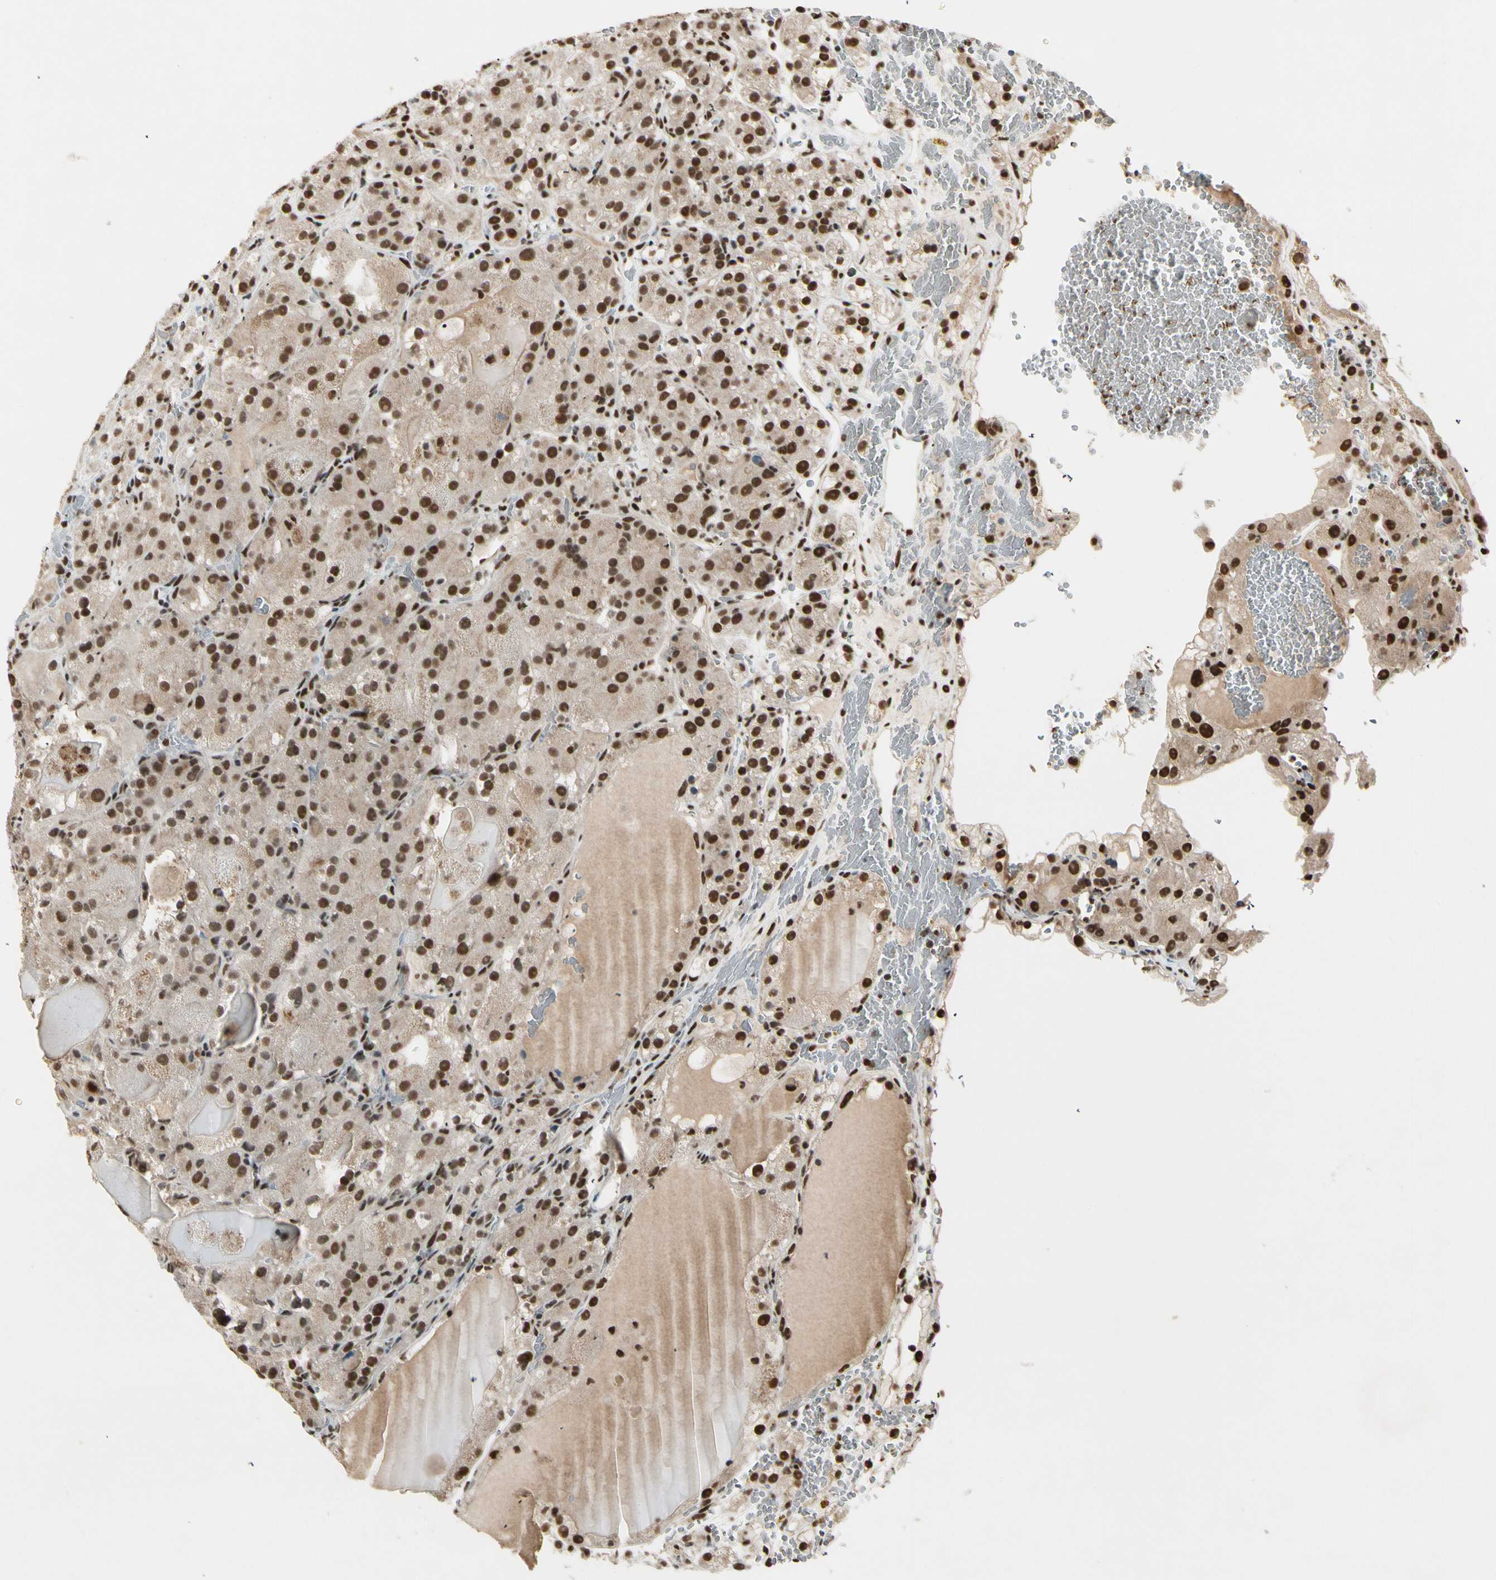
{"staining": {"intensity": "strong", "quantity": ">75%", "location": "nuclear"}, "tissue": "renal cancer", "cell_type": "Tumor cells", "image_type": "cancer", "snomed": [{"axis": "morphology", "description": "Normal tissue, NOS"}, {"axis": "morphology", "description": "Adenocarcinoma, NOS"}, {"axis": "topography", "description": "Kidney"}], "caption": "A brown stain labels strong nuclear positivity of a protein in renal adenocarcinoma tumor cells.", "gene": "CHAMP1", "patient": {"sex": "male", "age": 61}}